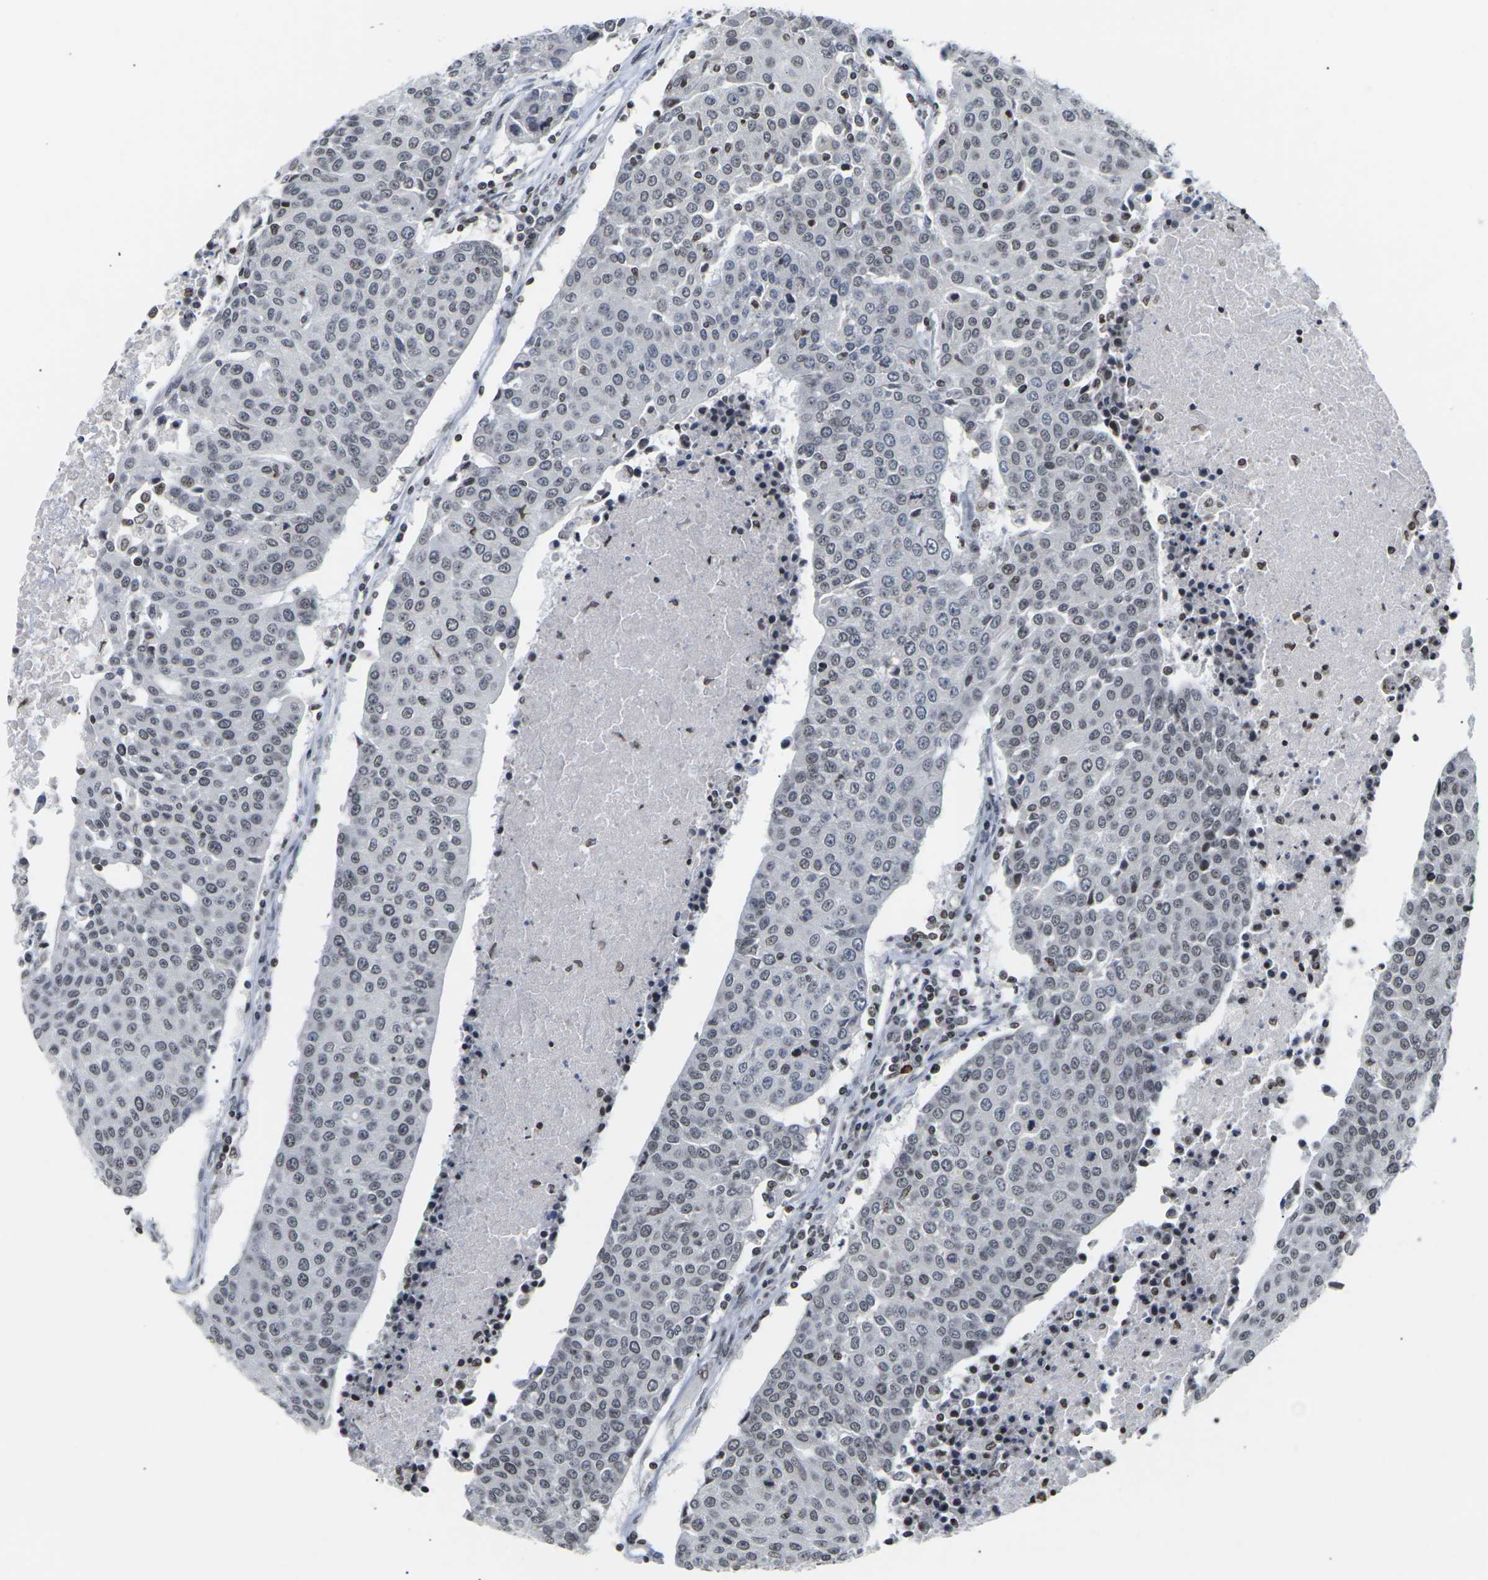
{"staining": {"intensity": "weak", "quantity": "25%-75%", "location": "nuclear"}, "tissue": "urothelial cancer", "cell_type": "Tumor cells", "image_type": "cancer", "snomed": [{"axis": "morphology", "description": "Urothelial carcinoma, High grade"}, {"axis": "topography", "description": "Urinary bladder"}], "caption": "Tumor cells display low levels of weak nuclear expression in approximately 25%-75% of cells in human urothelial cancer. The staining is performed using DAB brown chromogen to label protein expression. The nuclei are counter-stained blue using hematoxylin.", "gene": "ETV5", "patient": {"sex": "female", "age": 85}}